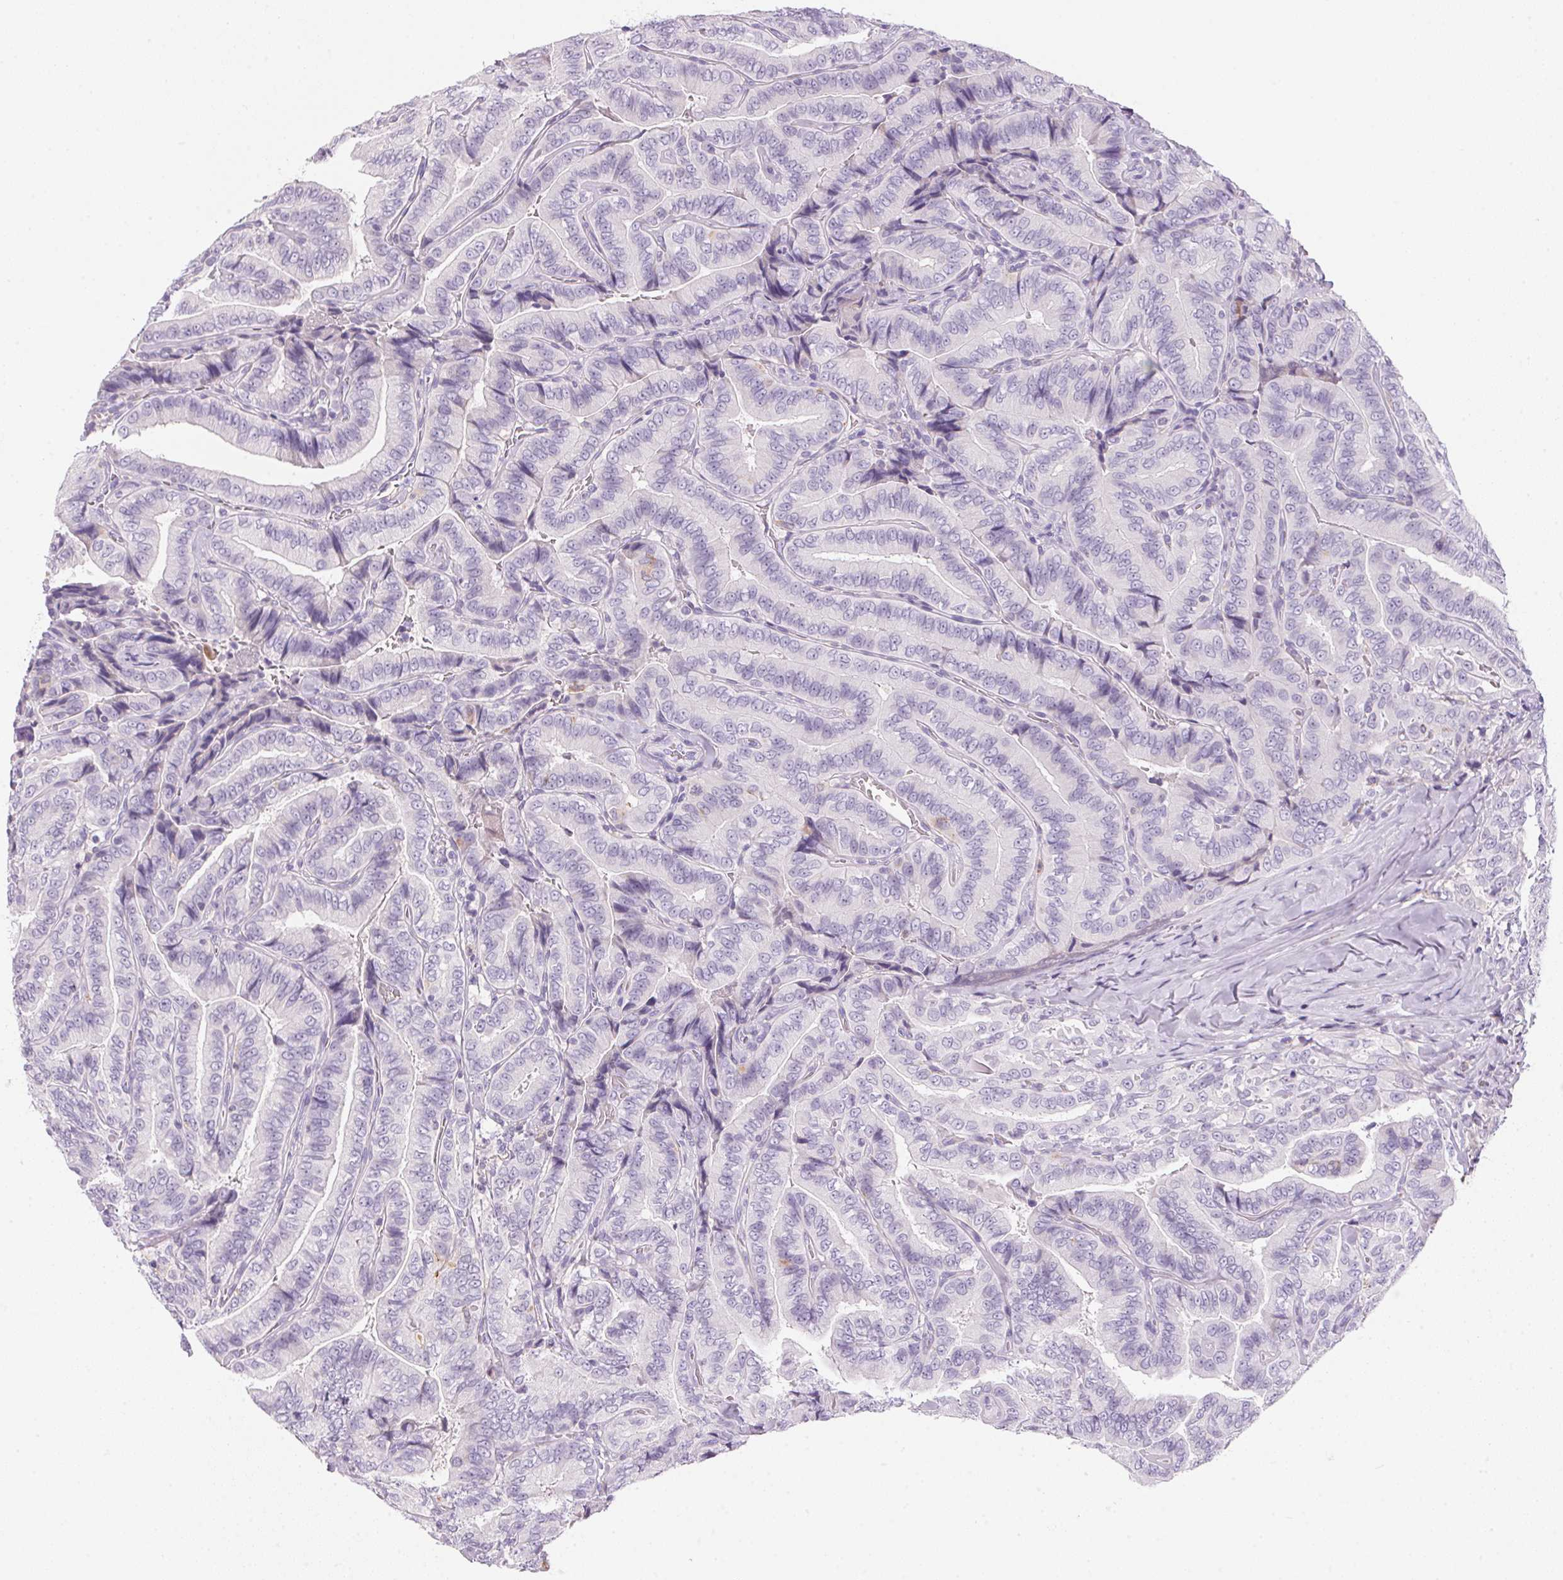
{"staining": {"intensity": "negative", "quantity": "none", "location": "none"}, "tissue": "thyroid cancer", "cell_type": "Tumor cells", "image_type": "cancer", "snomed": [{"axis": "morphology", "description": "Papillary adenocarcinoma, NOS"}, {"axis": "topography", "description": "Thyroid gland"}], "caption": "Thyroid cancer (papillary adenocarcinoma) was stained to show a protein in brown. There is no significant positivity in tumor cells.", "gene": "ECPAS", "patient": {"sex": "male", "age": 61}}